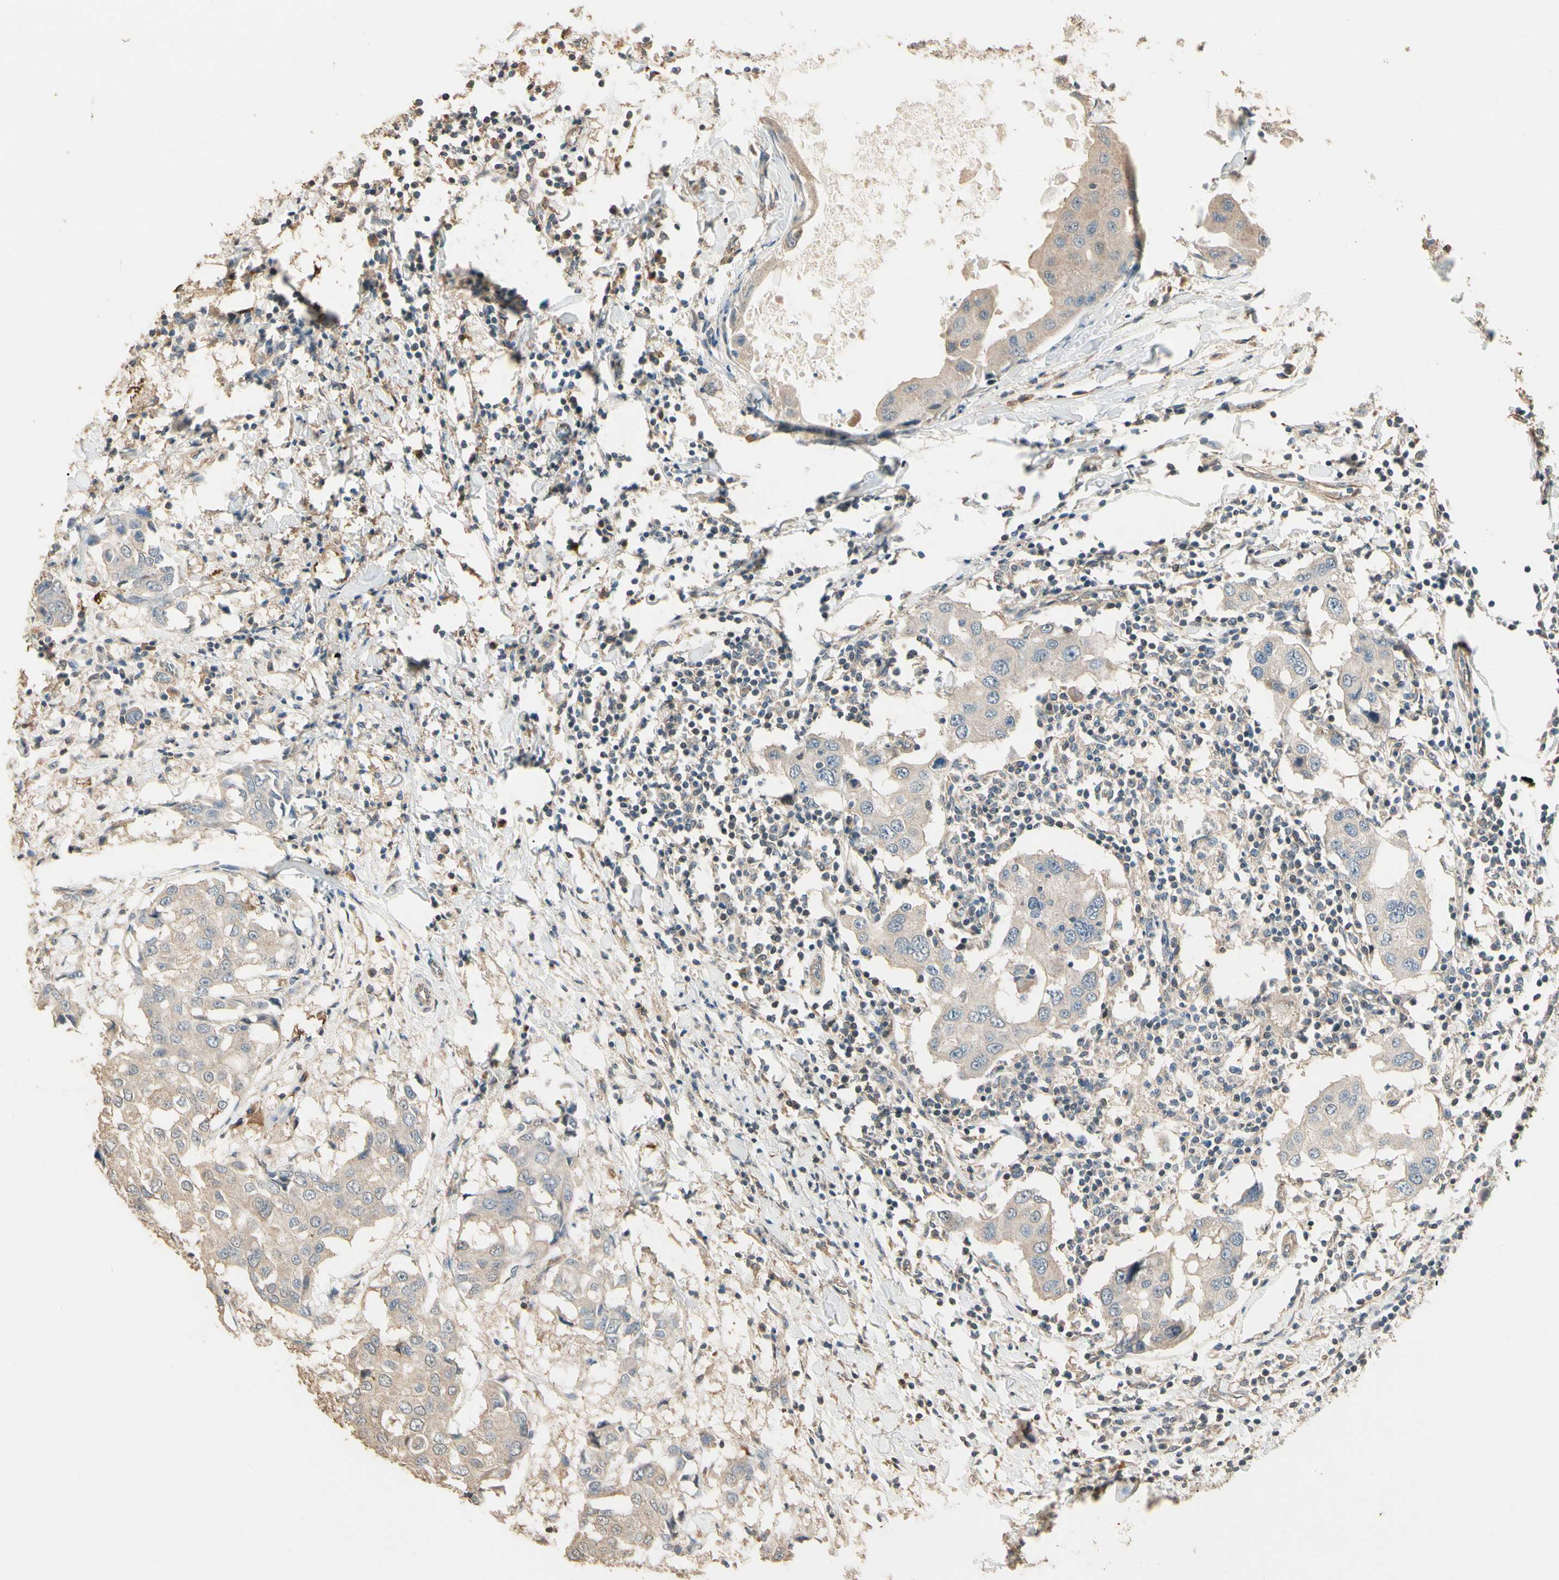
{"staining": {"intensity": "weak", "quantity": ">75%", "location": "cytoplasmic/membranous"}, "tissue": "breast cancer", "cell_type": "Tumor cells", "image_type": "cancer", "snomed": [{"axis": "morphology", "description": "Duct carcinoma"}, {"axis": "topography", "description": "Breast"}], "caption": "Protein analysis of breast cancer (invasive ductal carcinoma) tissue shows weak cytoplasmic/membranous staining in approximately >75% of tumor cells.", "gene": "CDH6", "patient": {"sex": "female", "age": 27}}